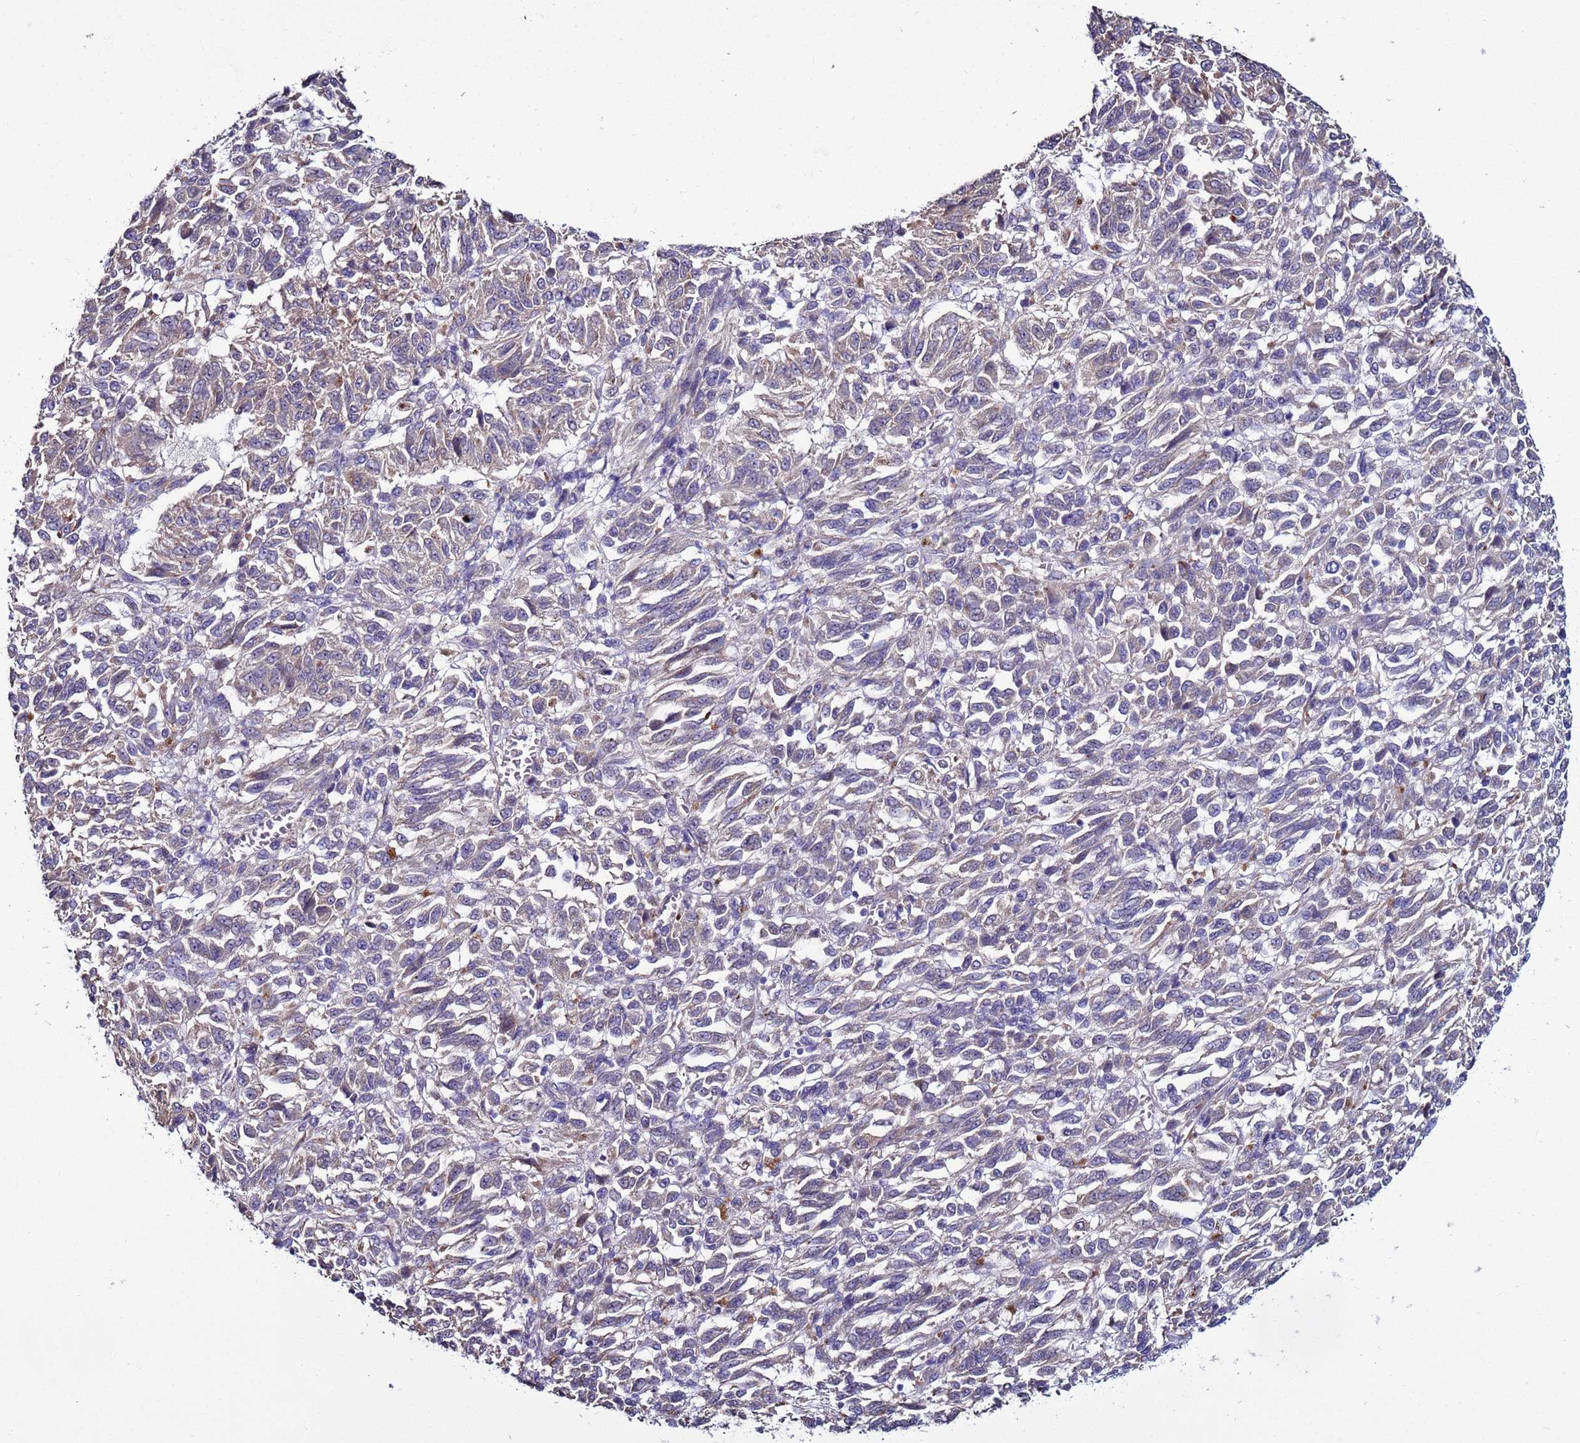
{"staining": {"intensity": "negative", "quantity": "none", "location": "none"}, "tissue": "melanoma", "cell_type": "Tumor cells", "image_type": "cancer", "snomed": [{"axis": "morphology", "description": "Malignant melanoma, Metastatic site"}, {"axis": "topography", "description": "Lung"}], "caption": "Melanoma stained for a protein using IHC displays no staining tumor cells.", "gene": "RABL2B", "patient": {"sex": "male", "age": 64}}